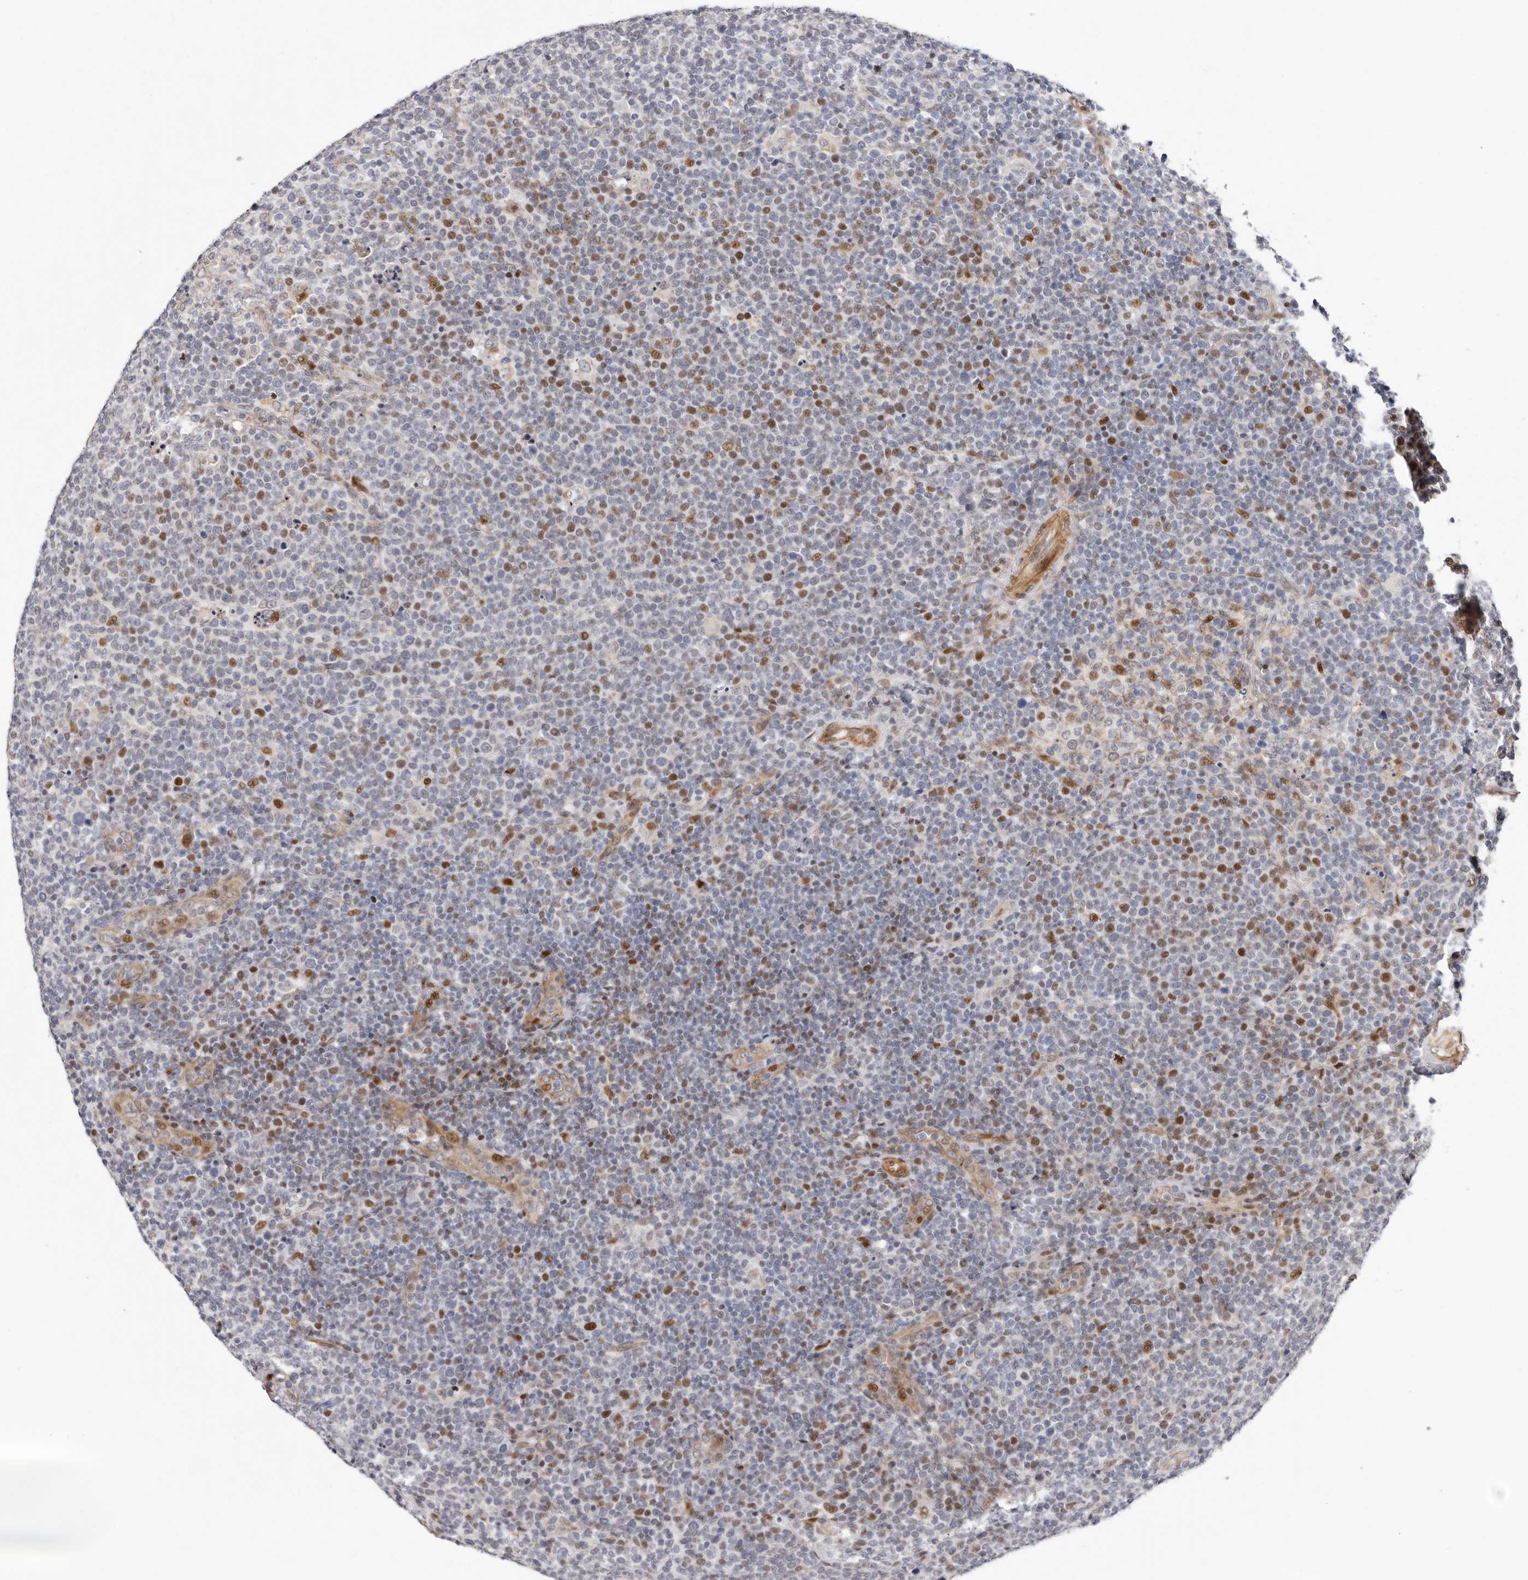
{"staining": {"intensity": "moderate", "quantity": "25%-75%", "location": "nuclear"}, "tissue": "lymphoma", "cell_type": "Tumor cells", "image_type": "cancer", "snomed": [{"axis": "morphology", "description": "Malignant lymphoma, non-Hodgkin's type, High grade"}, {"axis": "topography", "description": "Lymph node"}], "caption": "Immunohistochemistry (IHC) (DAB (3,3'-diaminobenzidine)) staining of high-grade malignant lymphoma, non-Hodgkin's type reveals moderate nuclear protein expression in about 25%-75% of tumor cells.", "gene": "EPHX3", "patient": {"sex": "male", "age": 61}}